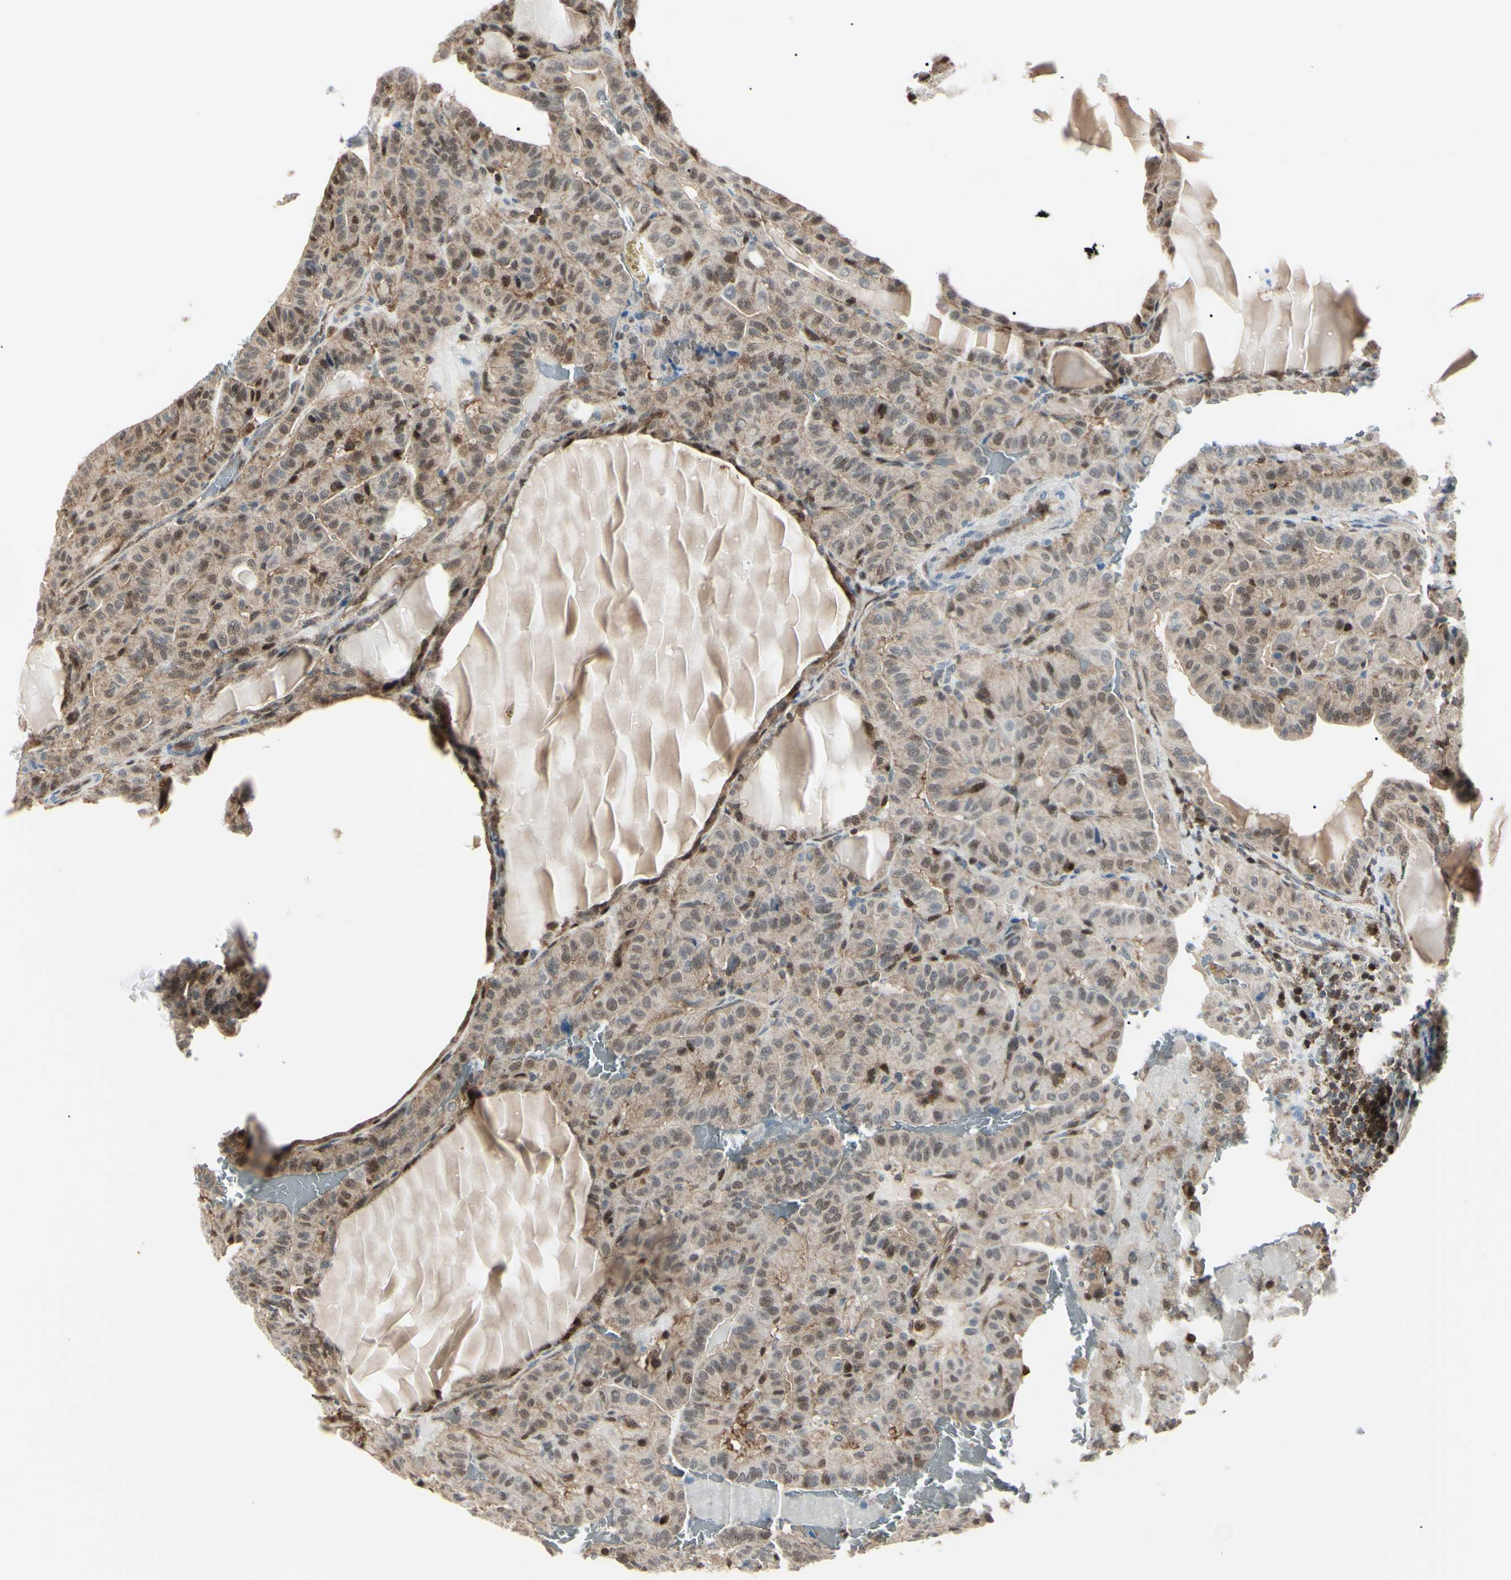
{"staining": {"intensity": "weak", "quantity": ">75%", "location": "cytoplasmic/membranous"}, "tissue": "thyroid cancer", "cell_type": "Tumor cells", "image_type": "cancer", "snomed": [{"axis": "morphology", "description": "Papillary adenocarcinoma, NOS"}, {"axis": "topography", "description": "Thyroid gland"}], "caption": "This micrograph shows immunohistochemistry staining of human thyroid papillary adenocarcinoma, with low weak cytoplasmic/membranous positivity in about >75% of tumor cells.", "gene": "PGK1", "patient": {"sex": "male", "age": 77}}